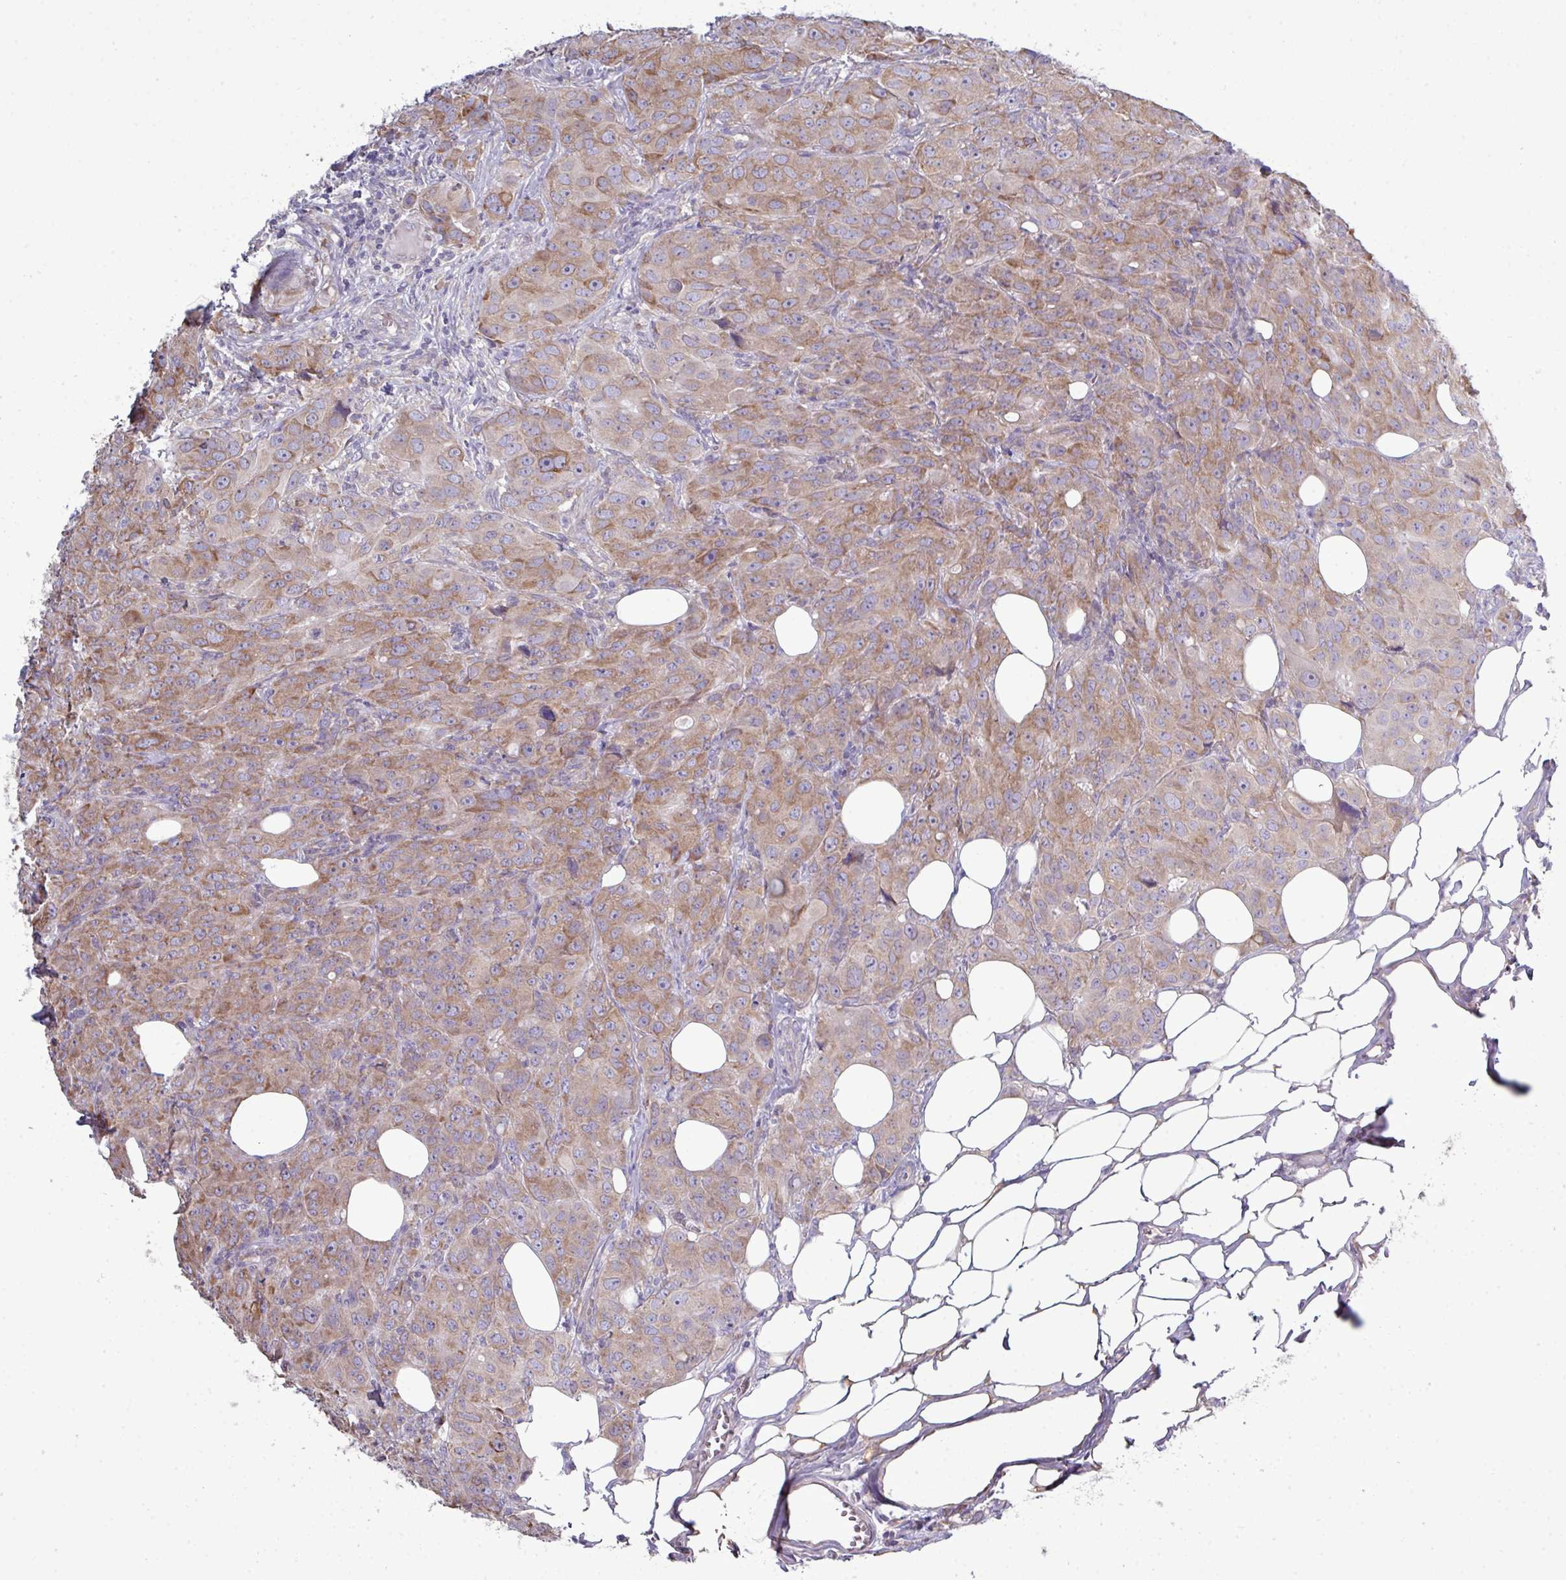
{"staining": {"intensity": "moderate", "quantity": "25%-75%", "location": "cytoplasmic/membranous"}, "tissue": "breast cancer", "cell_type": "Tumor cells", "image_type": "cancer", "snomed": [{"axis": "morphology", "description": "Duct carcinoma"}, {"axis": "topography", "description": "Breast"}], "caption": "About 25%-75% of tumor cells in human breast cancer reveal moderate cytoplasmic/membranous protein staining as visualized by brown immunohistochemical staining.", "gene": "AGAP5", "patient": {"sex": "female", "age": 43}}